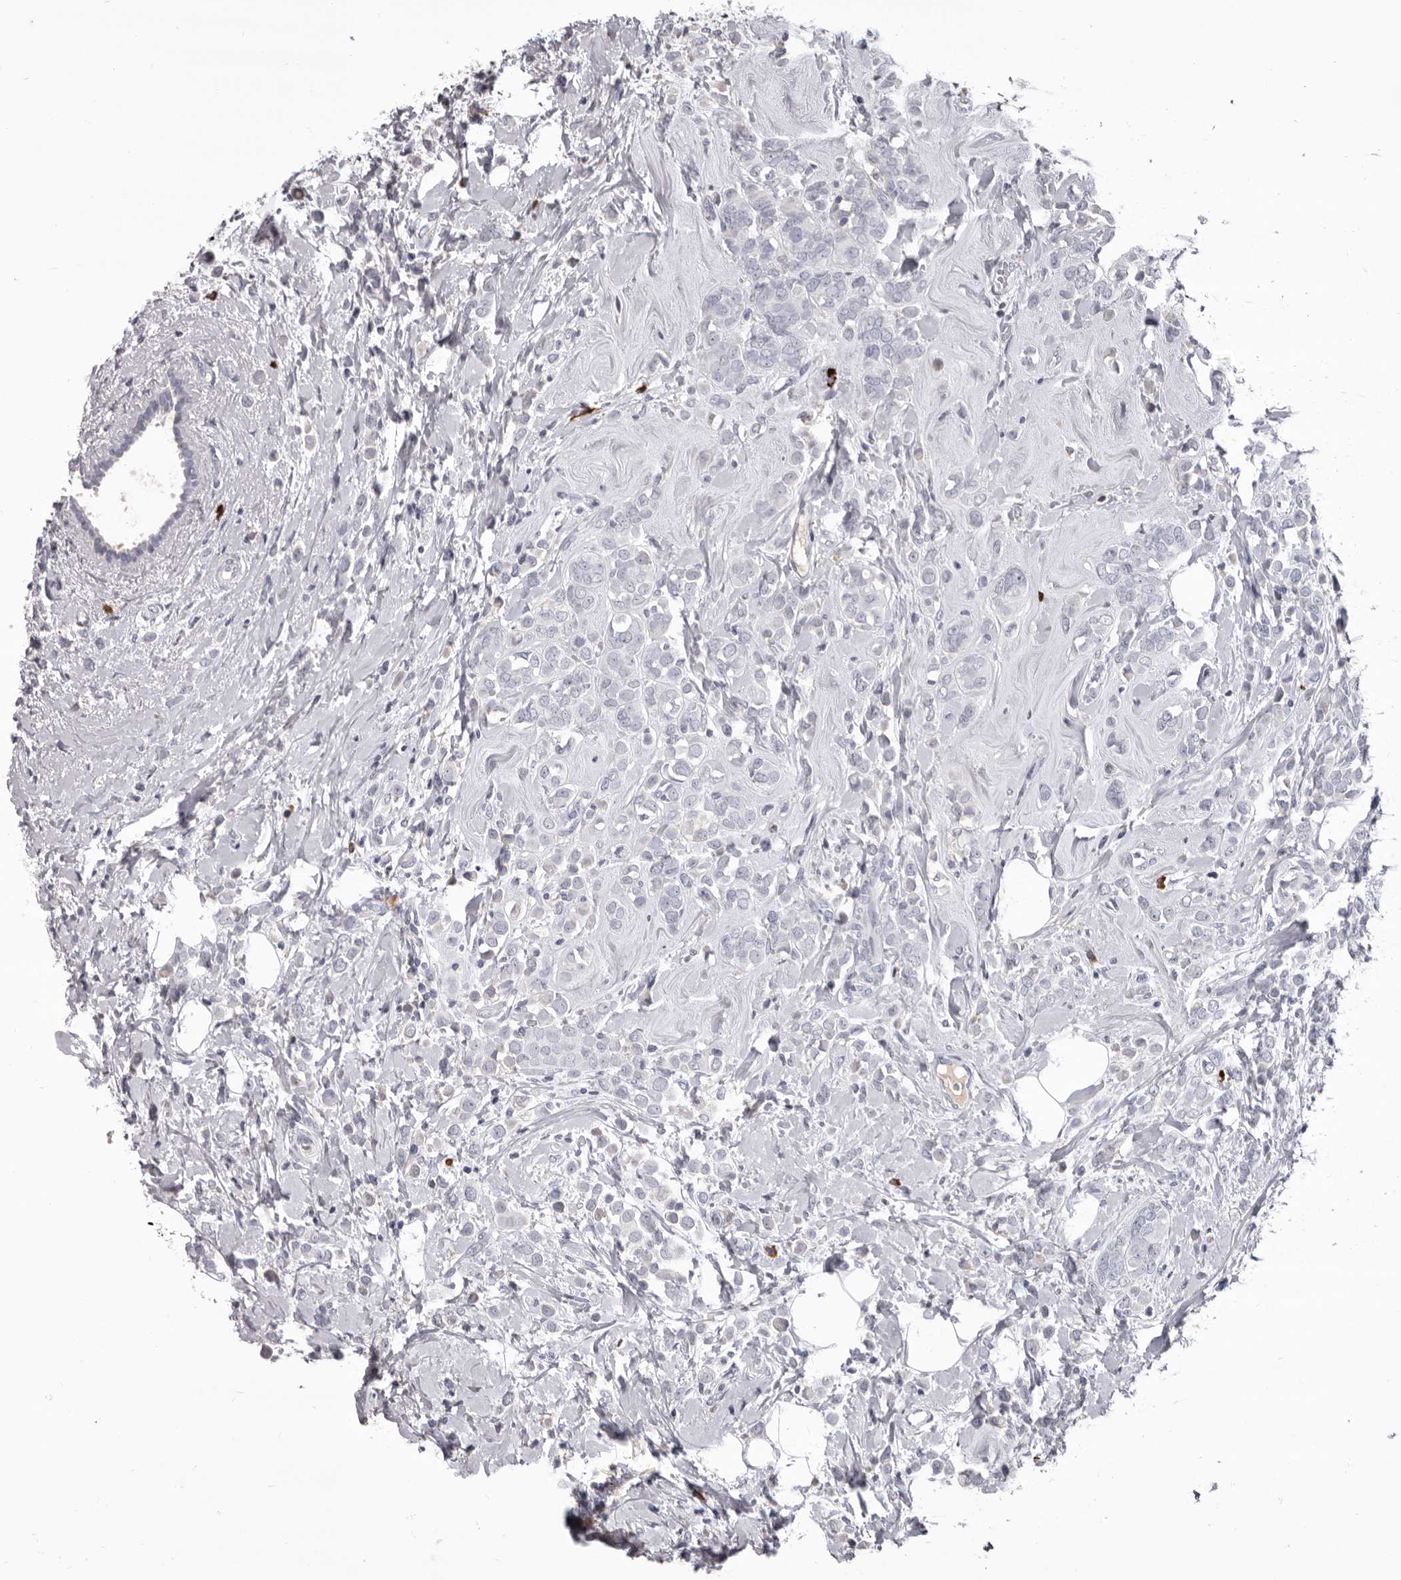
{"staining": {"intensity": "negative", "quantity": "none", "location": "none"}, "tissue": "breast cancer", "cell_type": "Tumor cells", "image_type": "cancer", "snomed": [{"axis": "morphology", "description": "Lobular carcinoma"}, {"axis": "topography", "description": "Breast"}], "caption": "Immunohistochemical staining of human lobular carcinoma (breast) displays no significant expression in tumor cells.", "gene": "GZMH", "patient": {"sex": "female", "age": 47}}